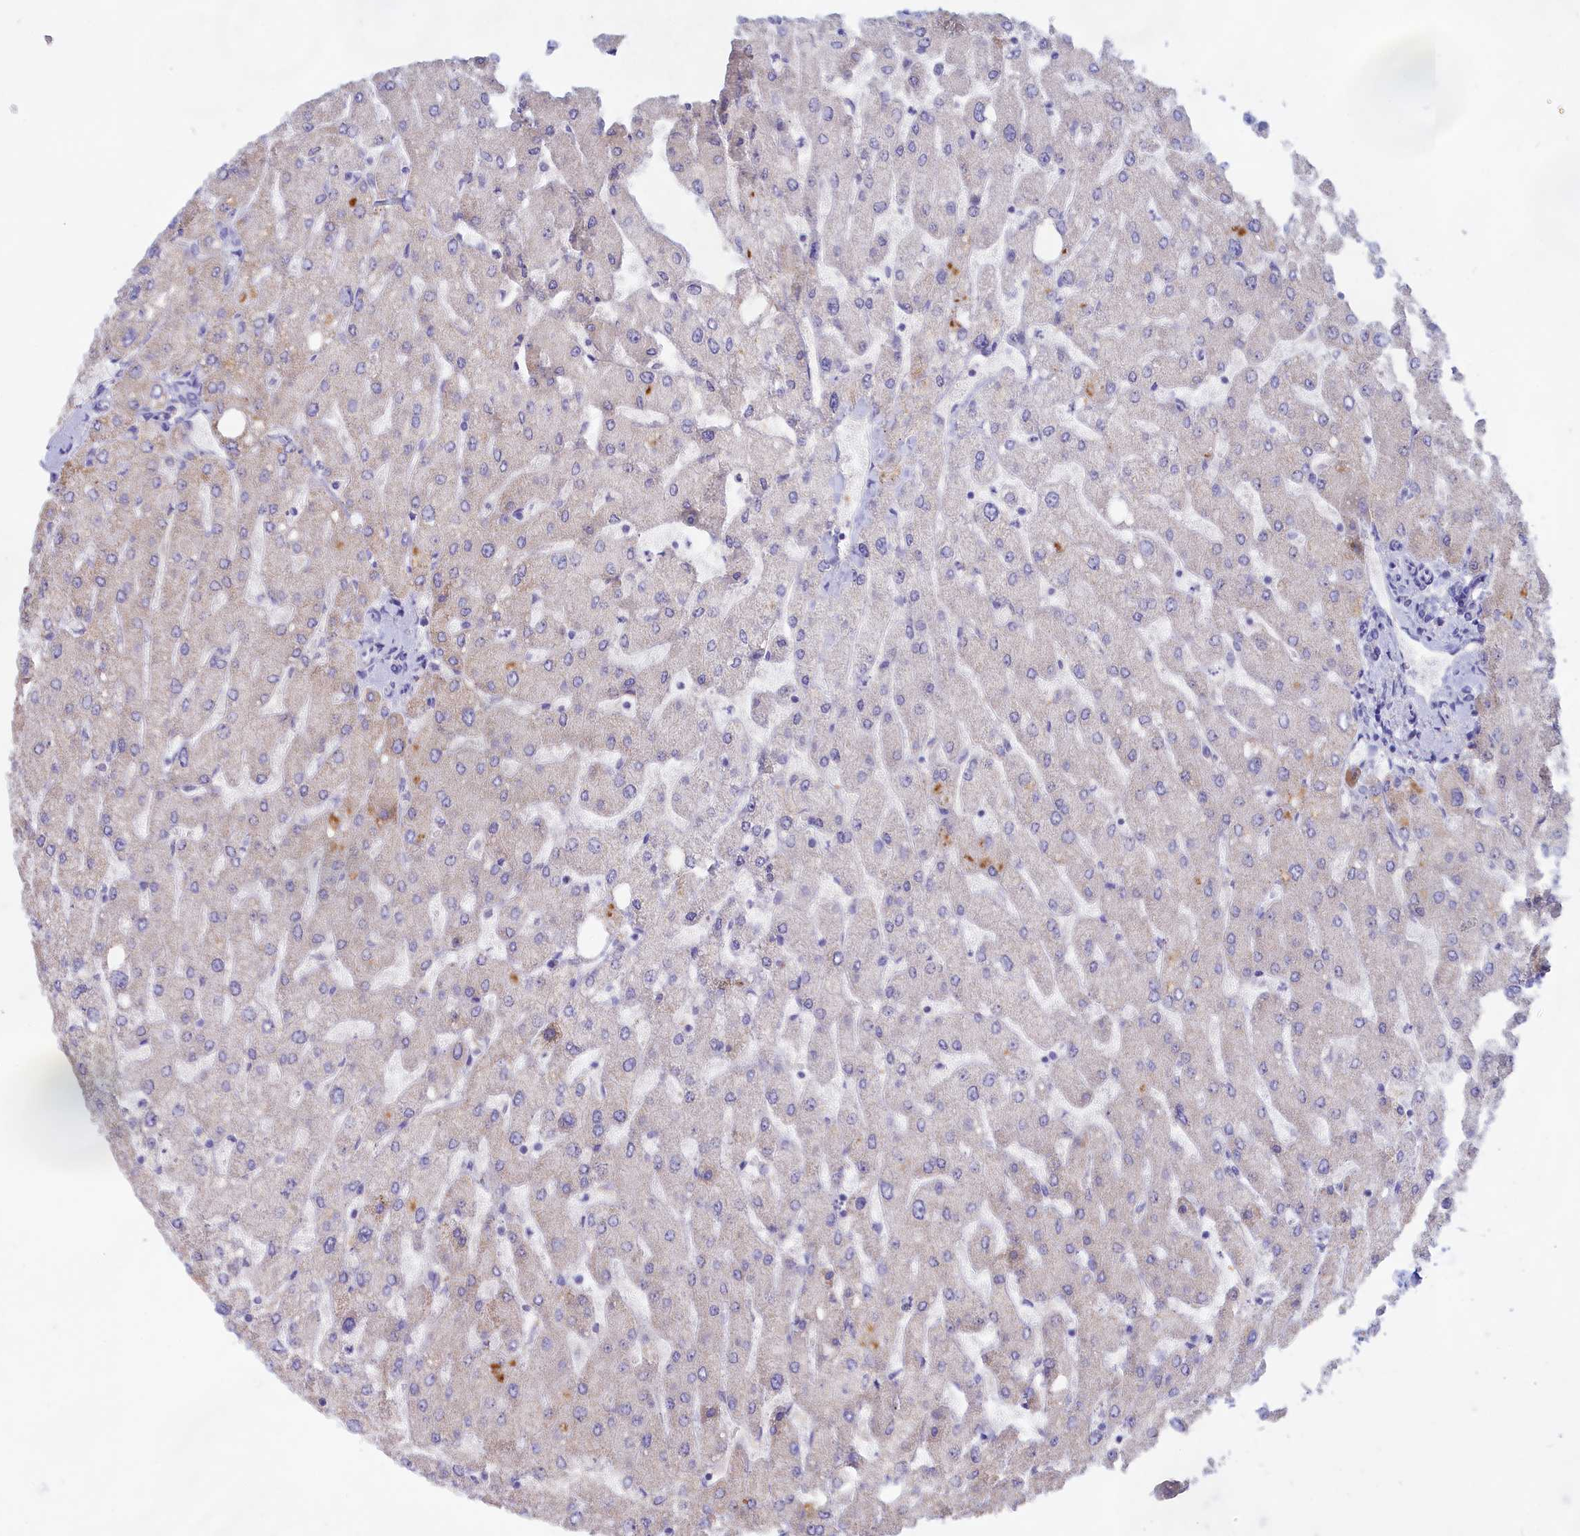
{"staining": {"intensity": "negative", "quantity": "none", "location": "none"}, "tissue": "liver", "cell_type": "Cholangiocytes", "image_type": "normal", "snomed": [{"axis": "morphology", "description": "Normal tissue, NOS"}, {"axis": "topography", "description": "Liver"}], "caption": "Immunohistochemistry (IHC) micrograph of unremarkable liver: human liver stained with DAB shows no significant protein staining in cholangiocytes. The staining is performed using DAB brown chromogen with nuclei counter-stained in using hematoxylin.", "gene": "ADGRA1", "patient": {"sex": "male", "age": 55}}